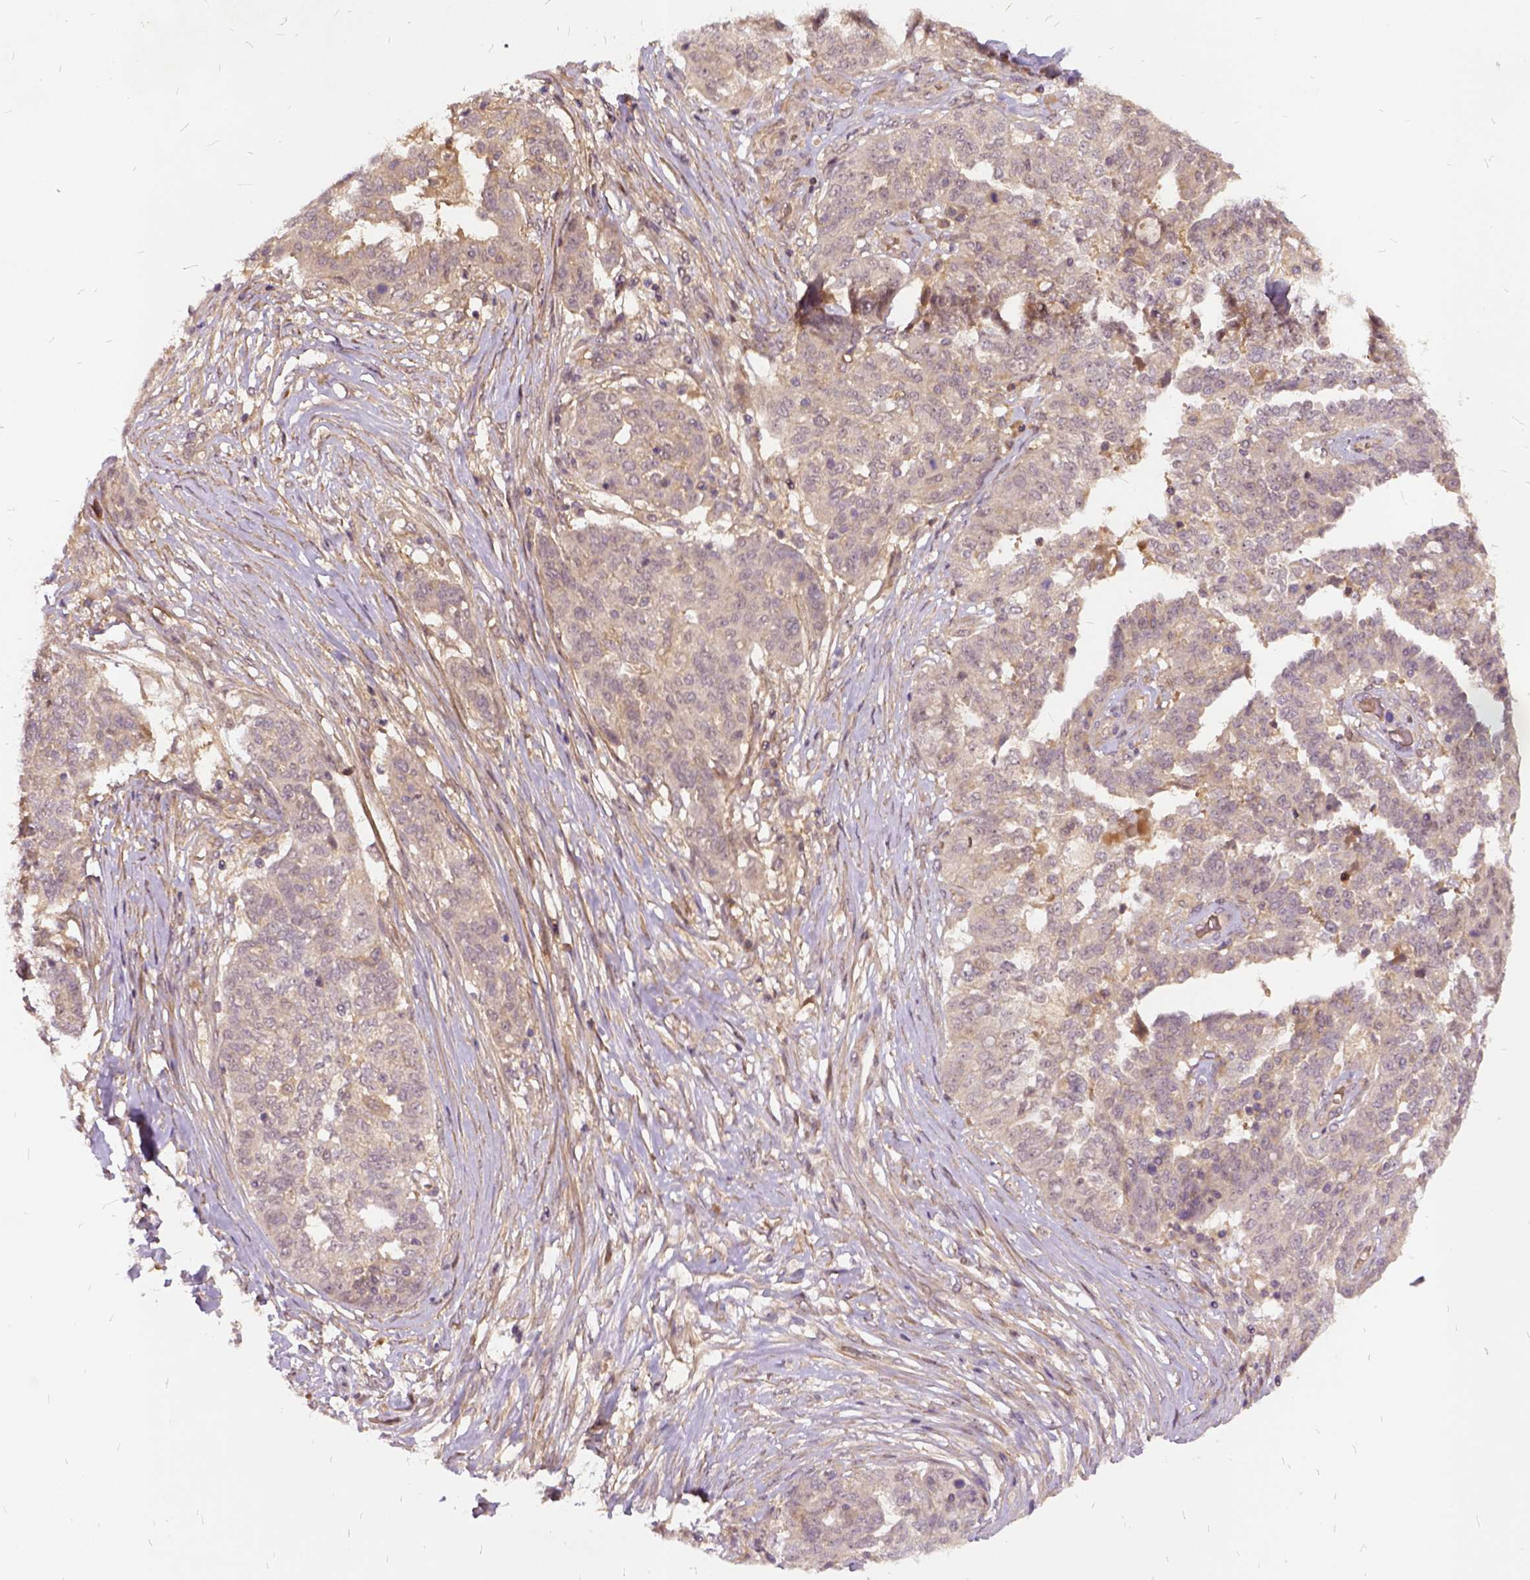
{"staining": {"intensity": "weak", "quantity": ">75%", "location": "cytoplasmic/membranous"}, "tissue": "ovarian cancer", "cell_type": "Tumor cells", "image_type": "cancer", "snomed": [{"axis": "morphology", "description": "Cystadenocarcinoma, serous, NOS"}, {"axis": "topography", "description": "Ovary"}], "caption": "A histopathology image of ovarian serous cystadenocarcinoma stained for a protein exhibits weak cytoplasmic/membranous brown staining in tumor cells. The staining was performed using DAB to visualize the protein expression in brown, while the nuclei were stained in blue with hematoxylin (Magnification: 20x).", "gene": "ILRUN", "patient": {"sex": "female", "age": 67}}